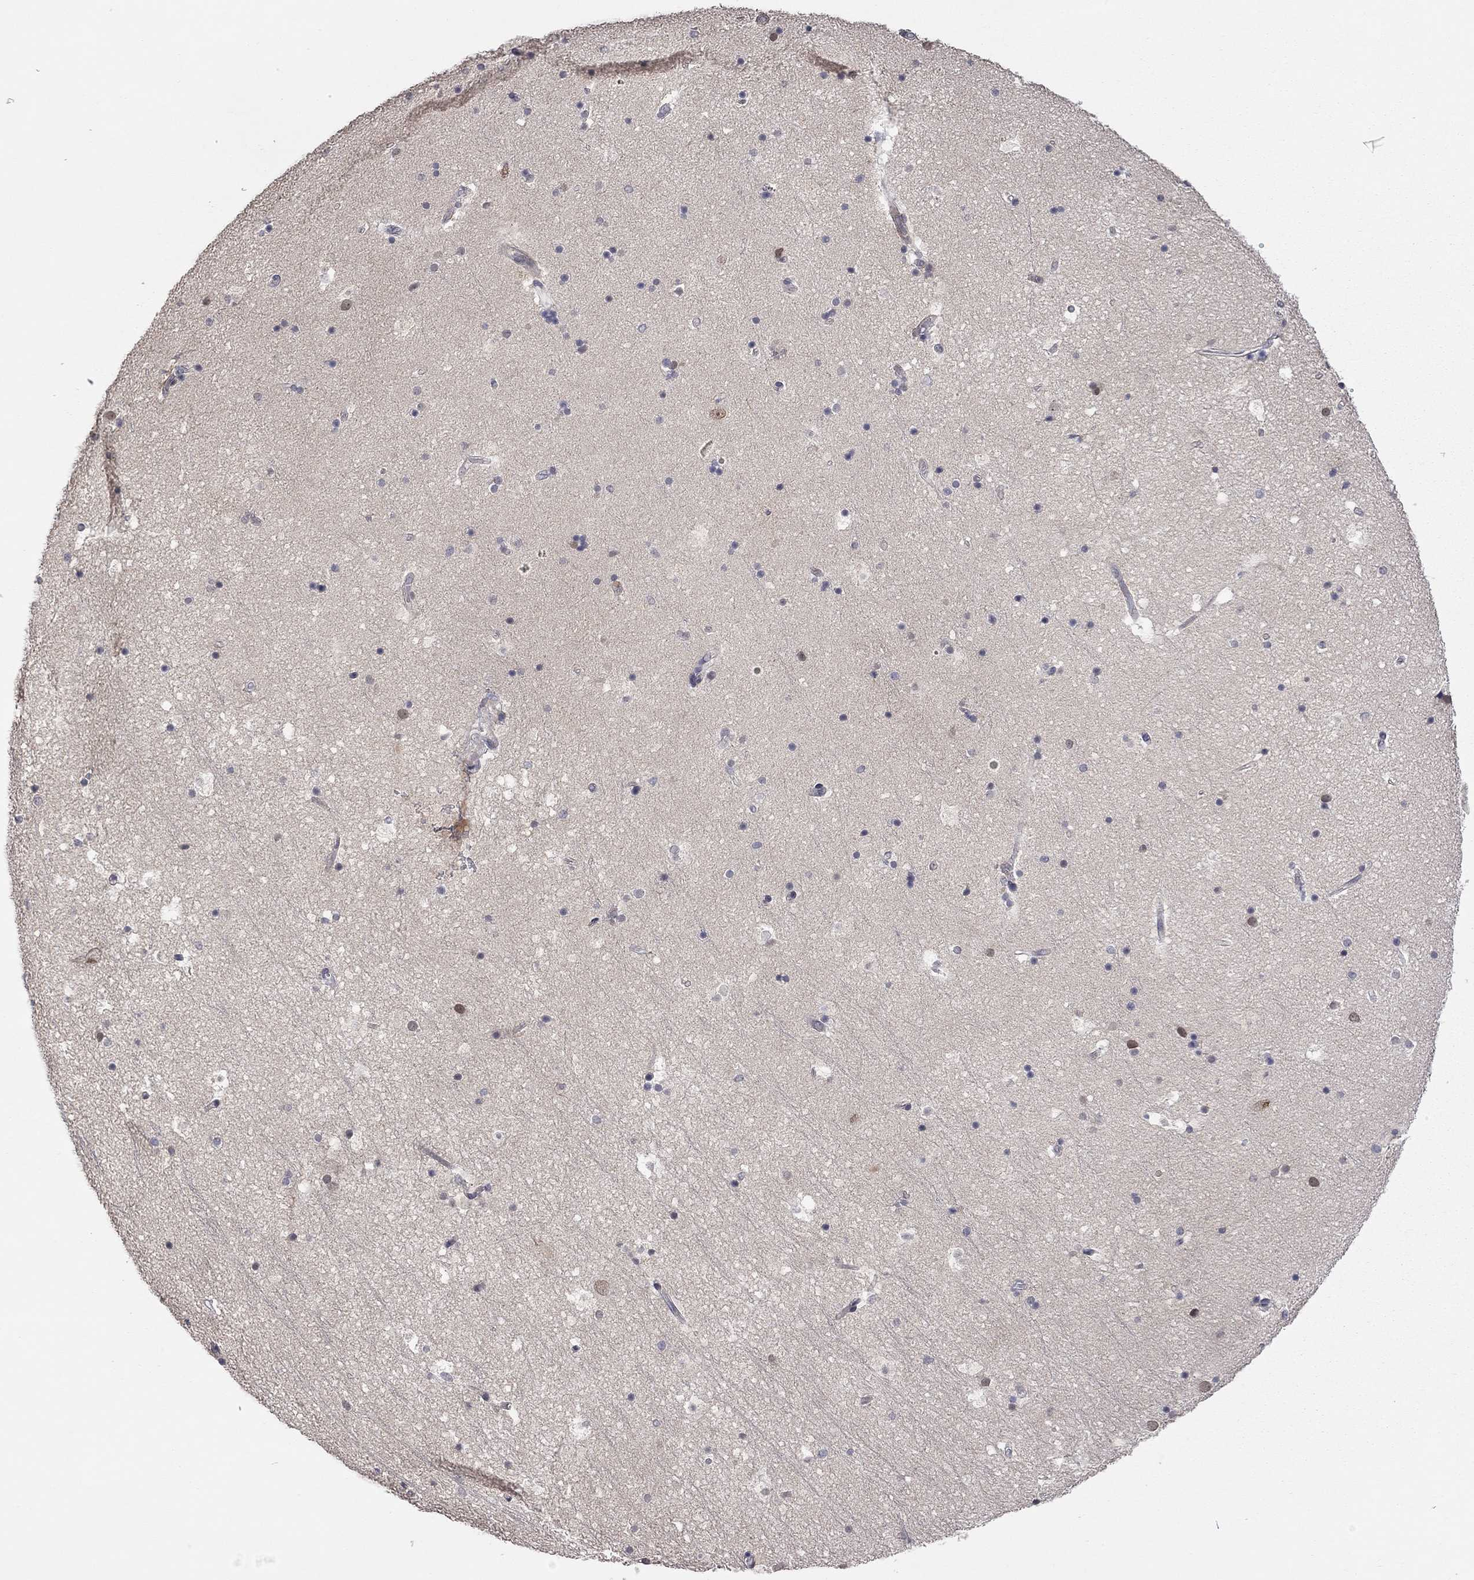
{"staining": {"intensity": "negative", "quantity": "none", "location": "none"}, "tissue": "hippocampus", "cell_type": "Glial cells", "image_type": "normal", "snomed": [{"axis": "morphology", "description": "Normal tissue, NOS"}, {"axis": "topography", "description": "Hippocampus"}], "caption": "This is a histopathology image of IHC staining of unremarkable hippocampus, which shows no positivity in glial cells. (DAB IHC, high magnification).", "gene": "FABP12", "patient": {"sex": "male", "age": 51}}